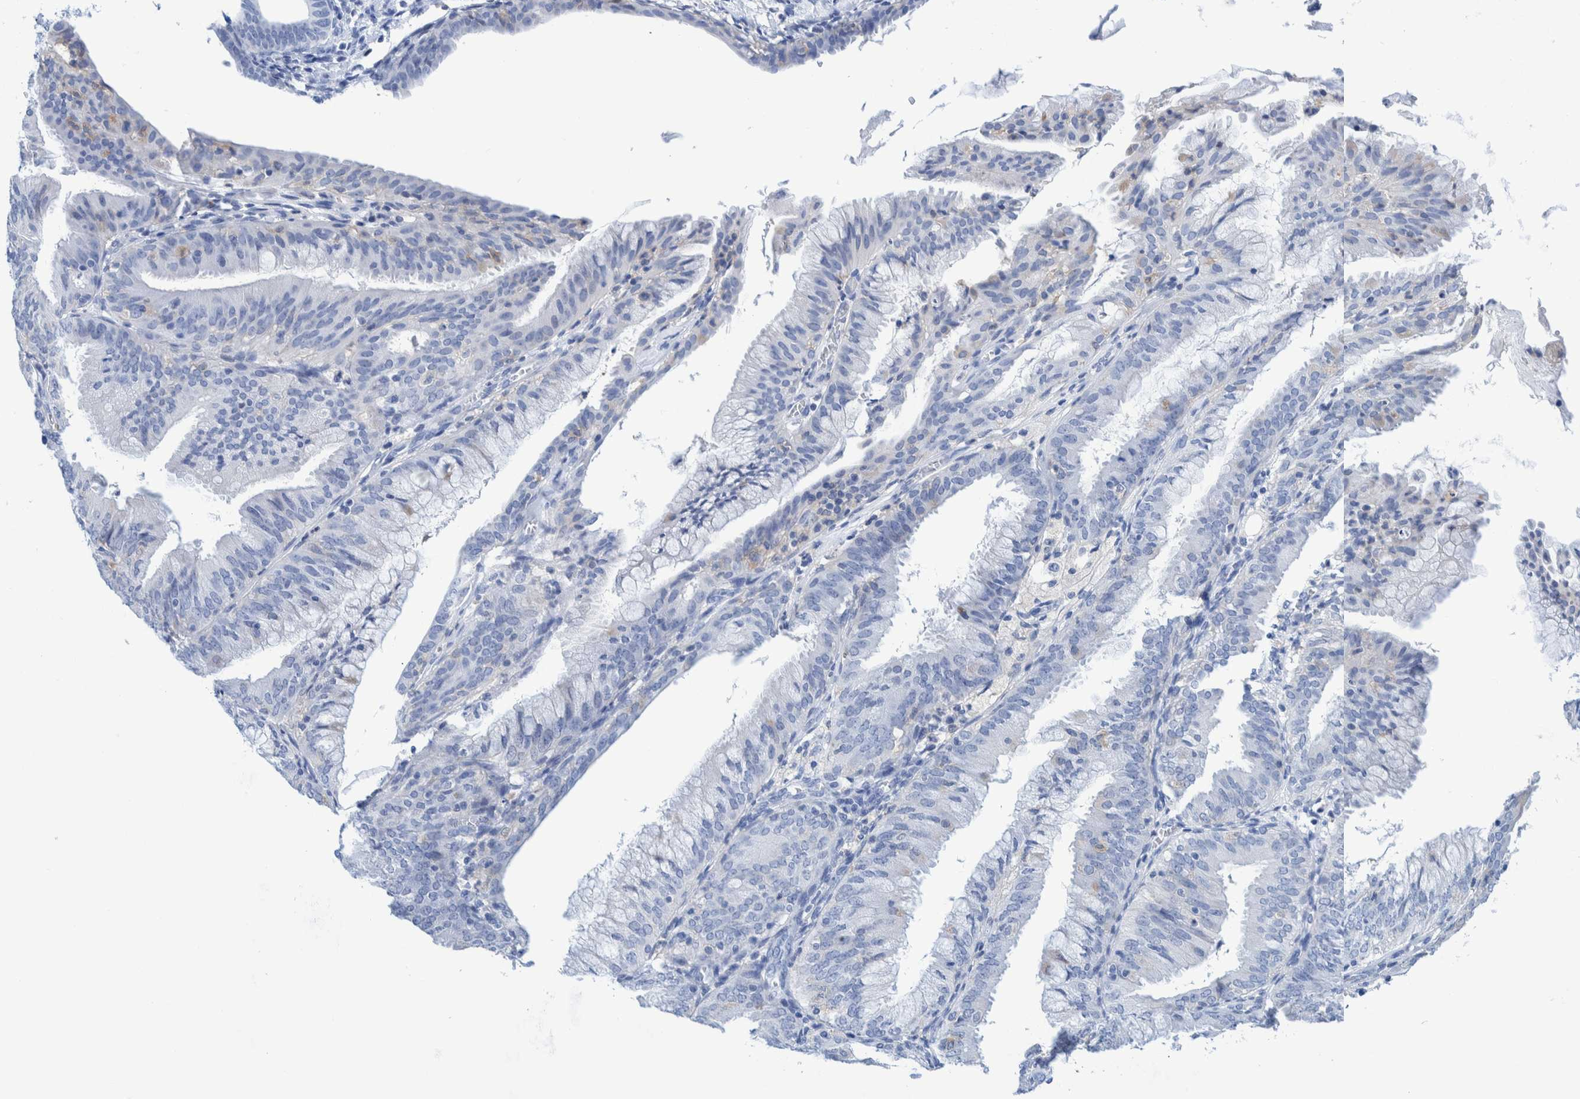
{"staining": {"intensity": "negative", "quantity": "none", "location": "none"}, "tissue": "endometrium", "cell_type": "Cells in endometrial stroma", "image_type": "normal", "snomed": [{"axis": "morphology", "description": "Normal tissue, NOS"}, {"axis": "morphology", "description": "Adenocarcinoma, NOS"}, {"axis": "topography", "description": "Endometrium"}], "caption": "Photomicrograph shows no protein positivity in cells in endometrial stroma of benign endometrium.", "gene": "KRT14", "patient": {"sex": "female", "age": 57}}